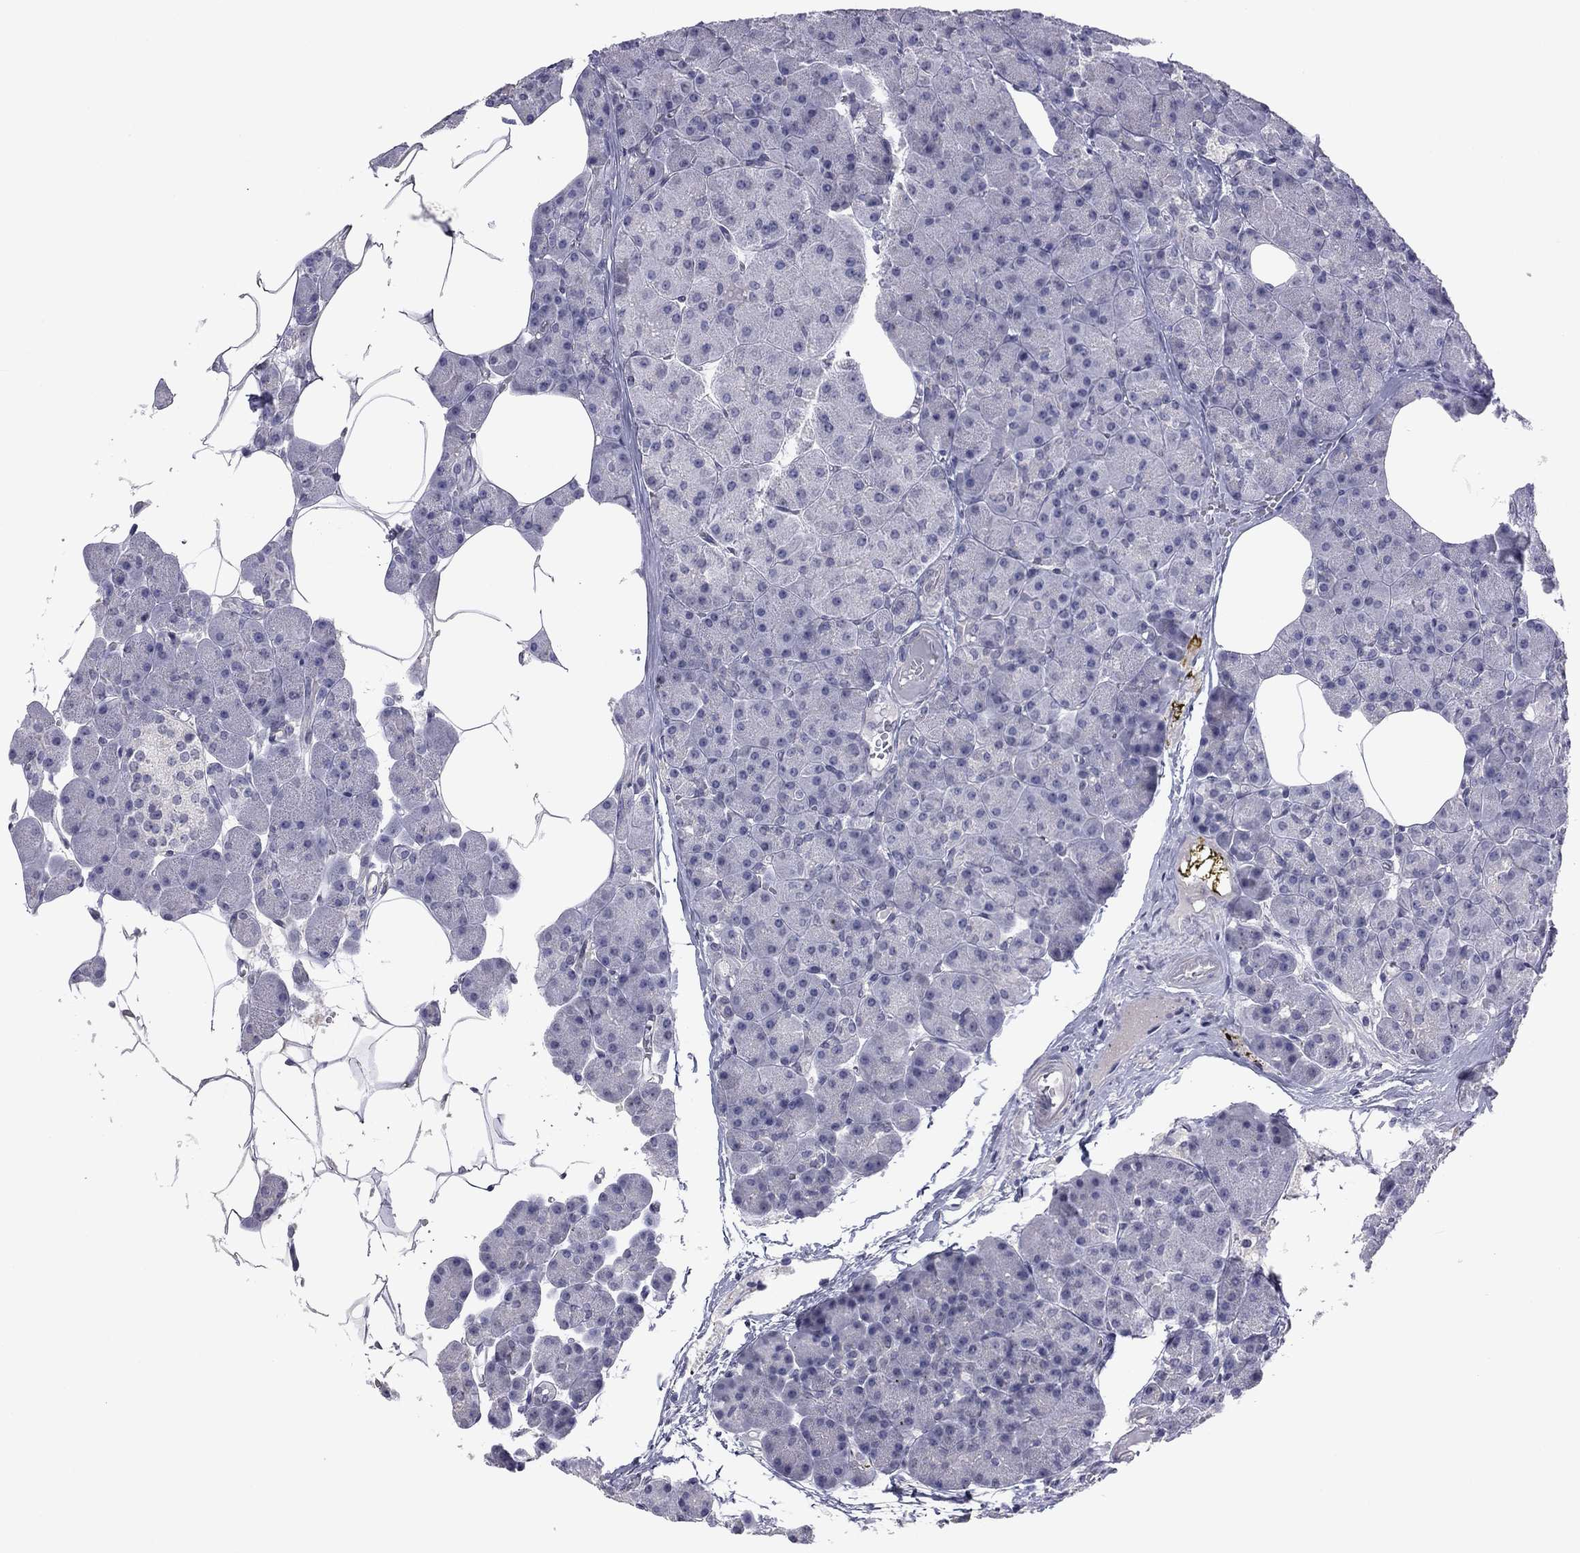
{"staining": {"intensity": "negative", "quantity": "none", "location": "none"}, "tissue": "pancreas", "cell_type": "Exocrine glandular cells", "image_type": "normal", "snomed": [{"axis": "morphology", "description": "Normal tissue, NOS"}, {"axis": "topography", "description": "Pancreas"}], "caption": "Immunohistochemical staining of normal pancreas demonstrates no significant positivity in exocrine glandular cells.", "gene": "PRRT2", "patient": {"sex": "female", "age": 45}}